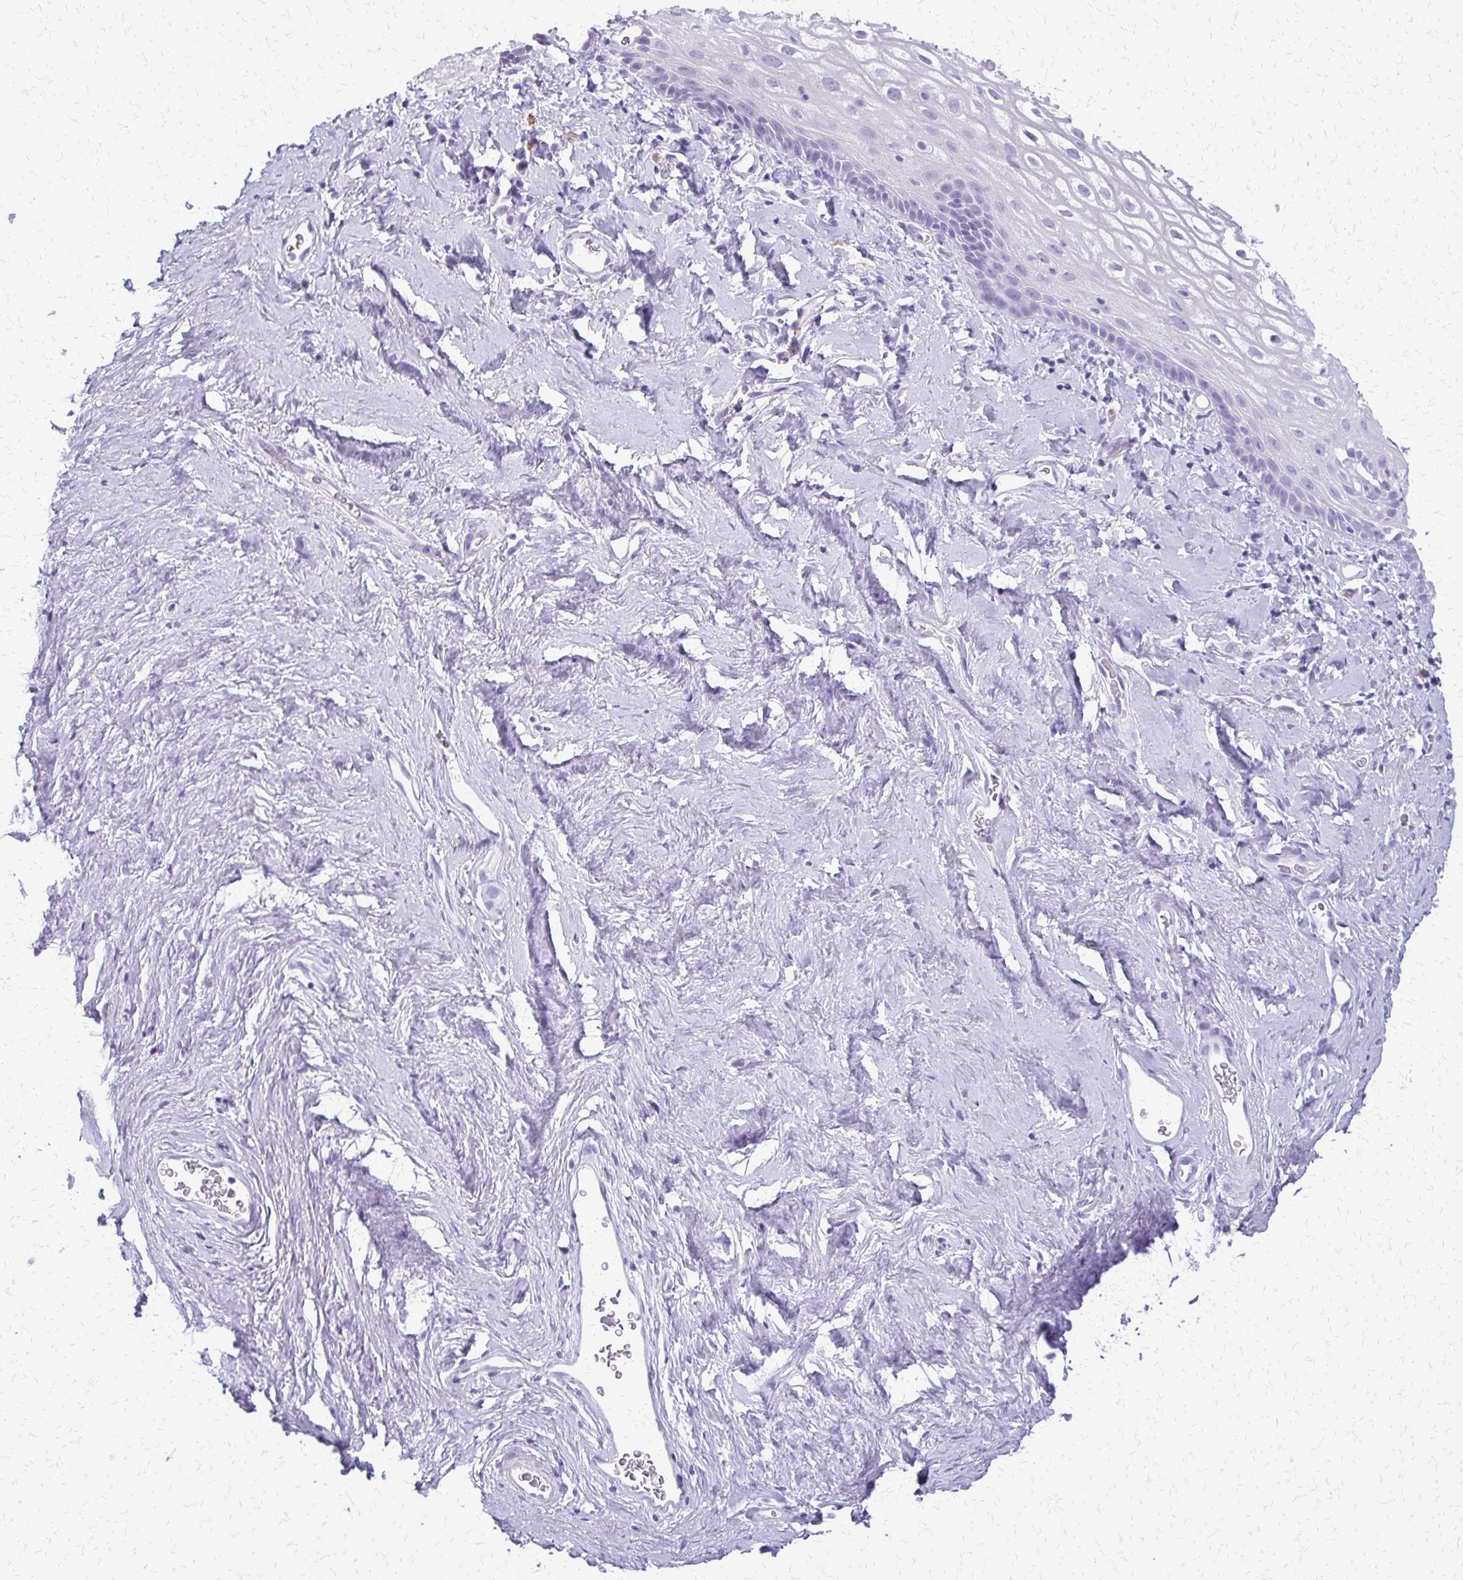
{"staining": {"intensity": "negative", "quantity": "none", "location": "none"}, "tissue": "vagina", "cell_type": "Squamous epithelial cells", "image_type": "normal", "snomed": [{"axis": "morphology", "description": "Normal tissue, NOS"}, {"axis": "morphology", "description": "Adenocarcinoma, NOS"}, {"axis": "topography", "description": "Rectum"}, {"axis": "topography", "description": "Vagina"}, {"axis": "topography", "description": "Peripheral nerve tissue"}], "caption": "Squamous epithelial cells show no significant protein expression in unremarkable vagina. (DAB IHC with hematoxylin counter stain).", "gene": "FAM162B", "patient": {"sex": "female", "age": 71}}